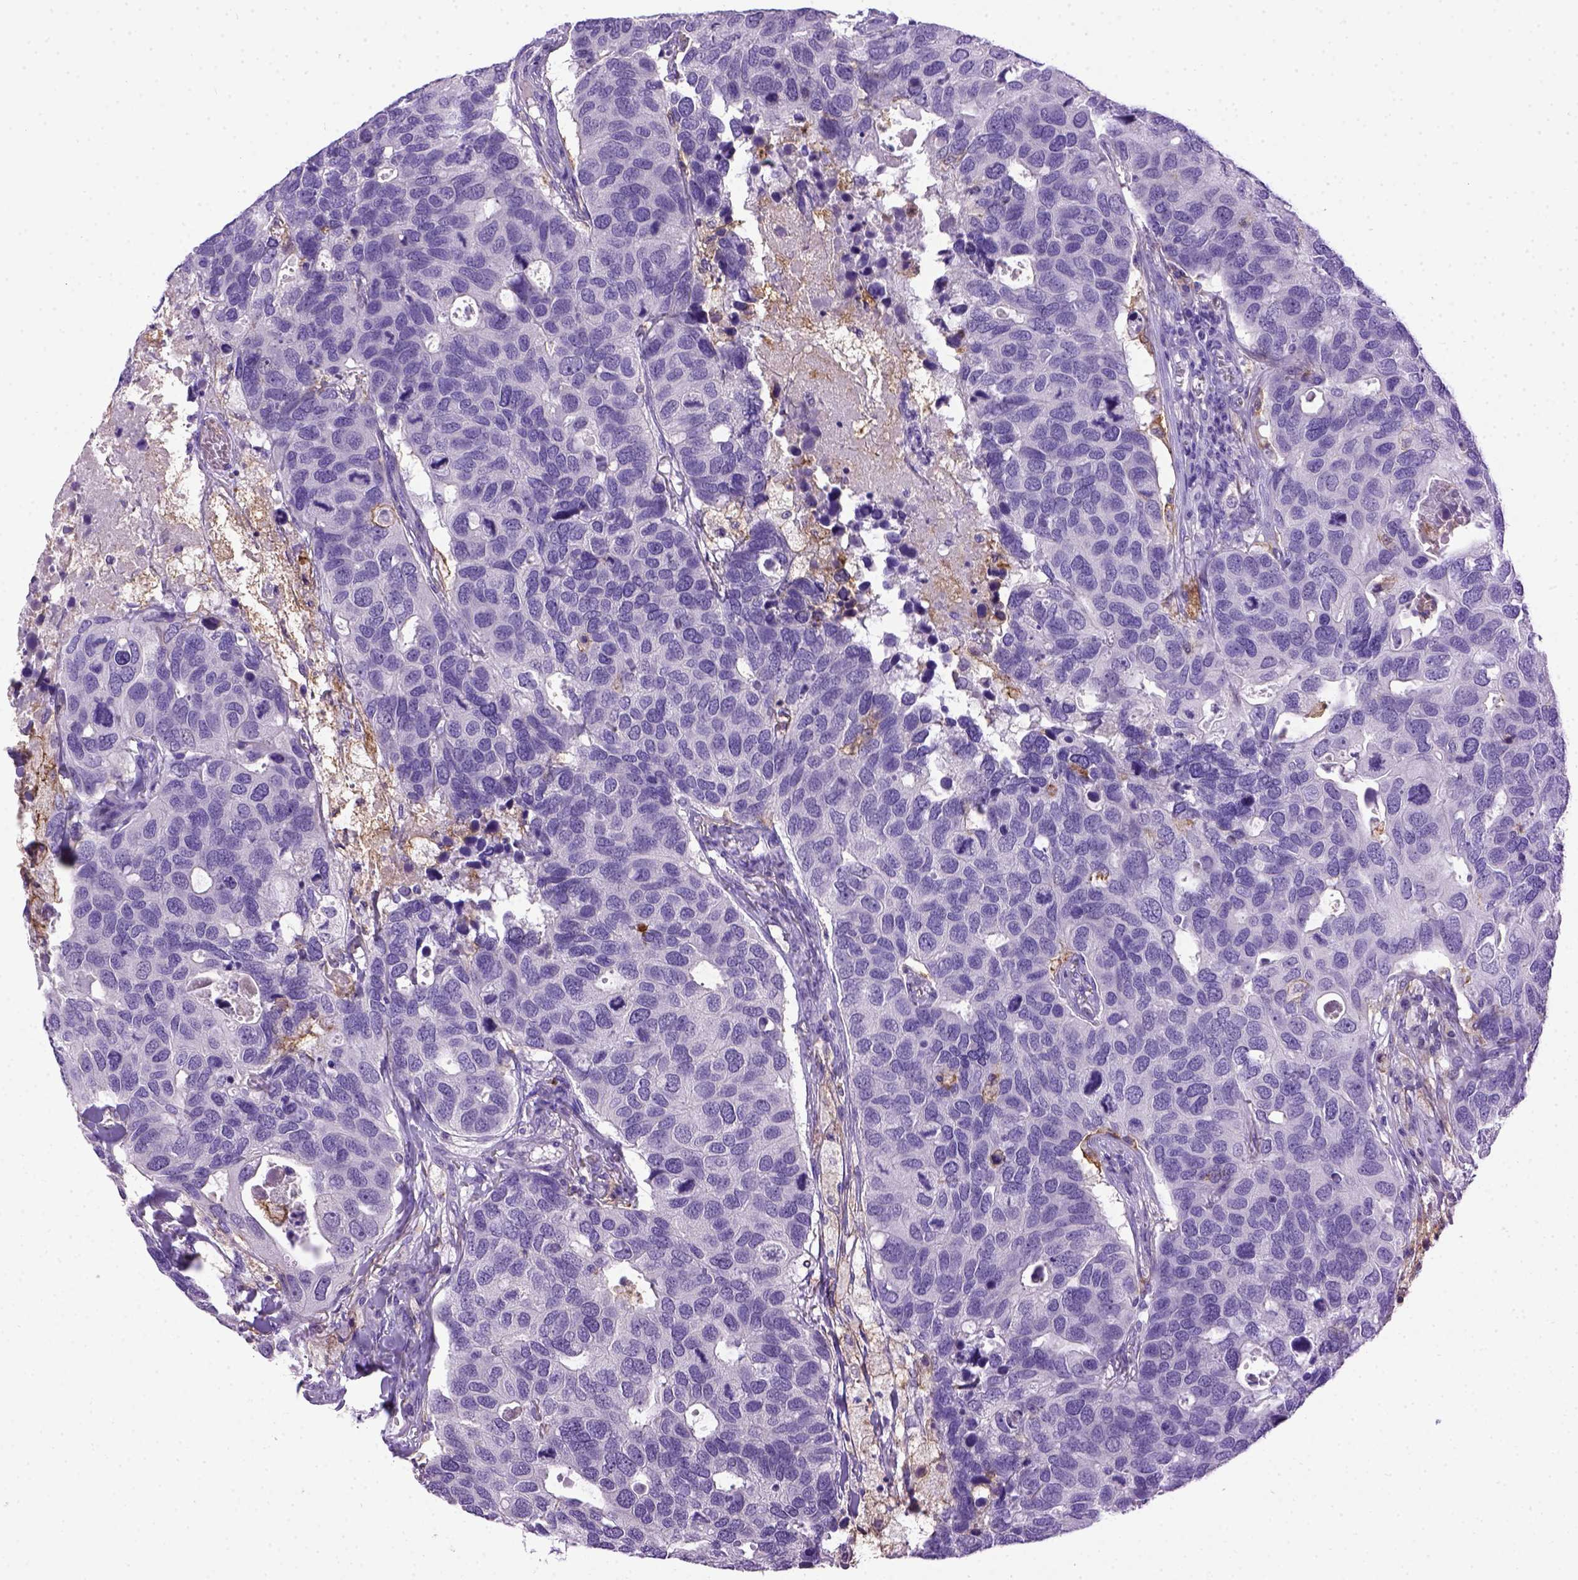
{"staining": {"intensity": "negative", "quantity": "none", "location": "none"}, "tissue": "breast cancer", "cell_type": "Tumor cells", "image_type": "cancer", "snomed": [{"axis": "morphology", "description": "Duct carcinoma"}, {"axis": "topography", "description": "Breast"}], "caption": "Protein analysis of infiltrating ductal carcinoma (breast) demonstrates no significant expression in tumor cells. (Stains: DAB (3,3'-diaminobenzidine) IHC with hematoxylin counter stain, Microscopy: brightfield microscopy at high magnification).", "gene": "ITGAX", "patient": {"sex": "female", "age": 83}}